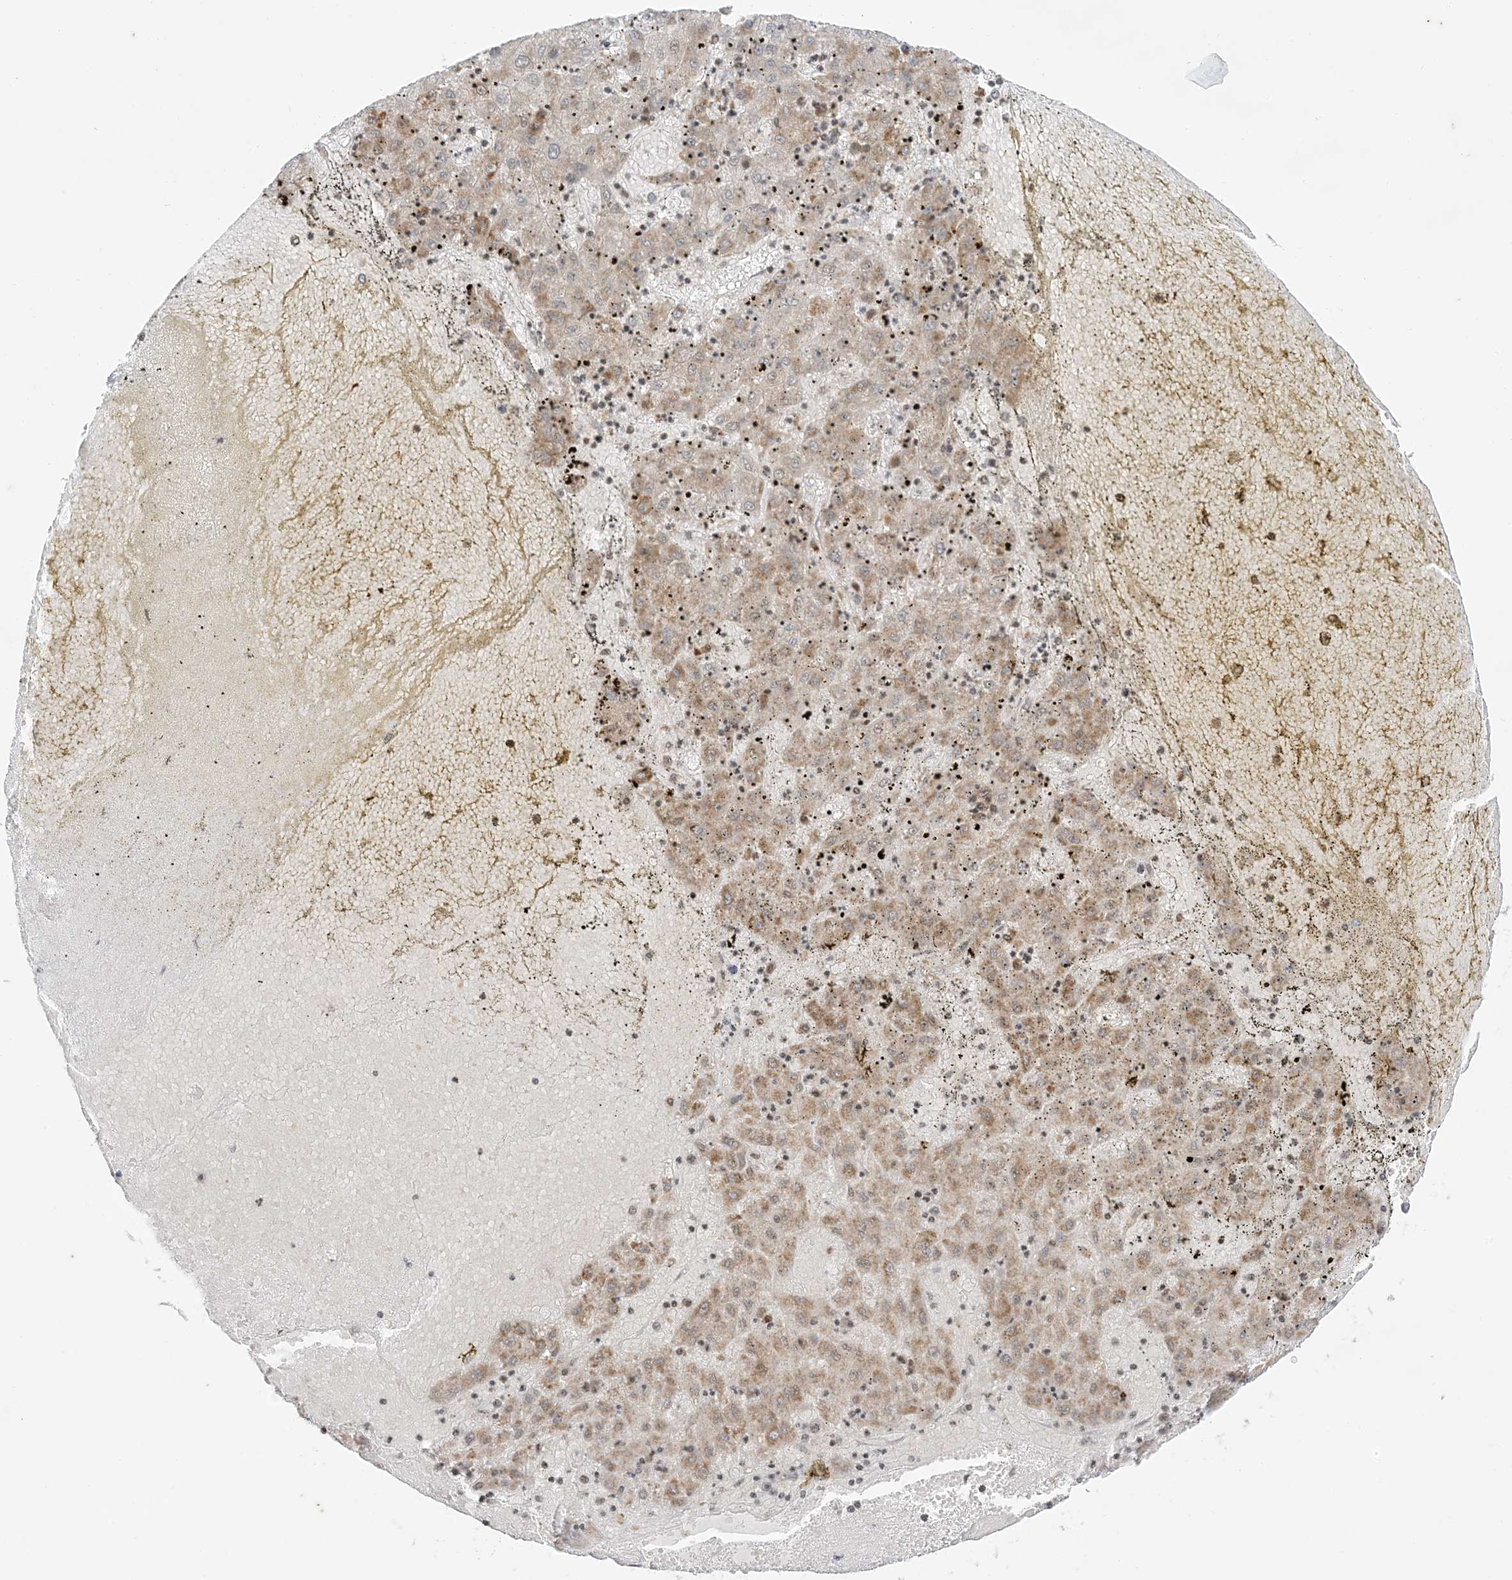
{"staining": {"intensity": "weak", "quantity": ">75%", "location": "cytoplasmic/membranous"}, "tissue": "liver cancer", "cell_type": "Tumor cells", "image_type": "cancer", "snomed": [{"axis": "morphology", "description": "Carcinoma, Hepatocellular, NOS"}, {"axis": "topography", "description": "Liver"}], "caption": "A high-resolution image shows IHC staining of liver cancer (hepatocellular carcinoma), which reveals weak cytoplasmic/membranous expression in approximately >75% of tumor cells.", "gene": "RAC1", "patient": {"sex": "male", "age": 72}}